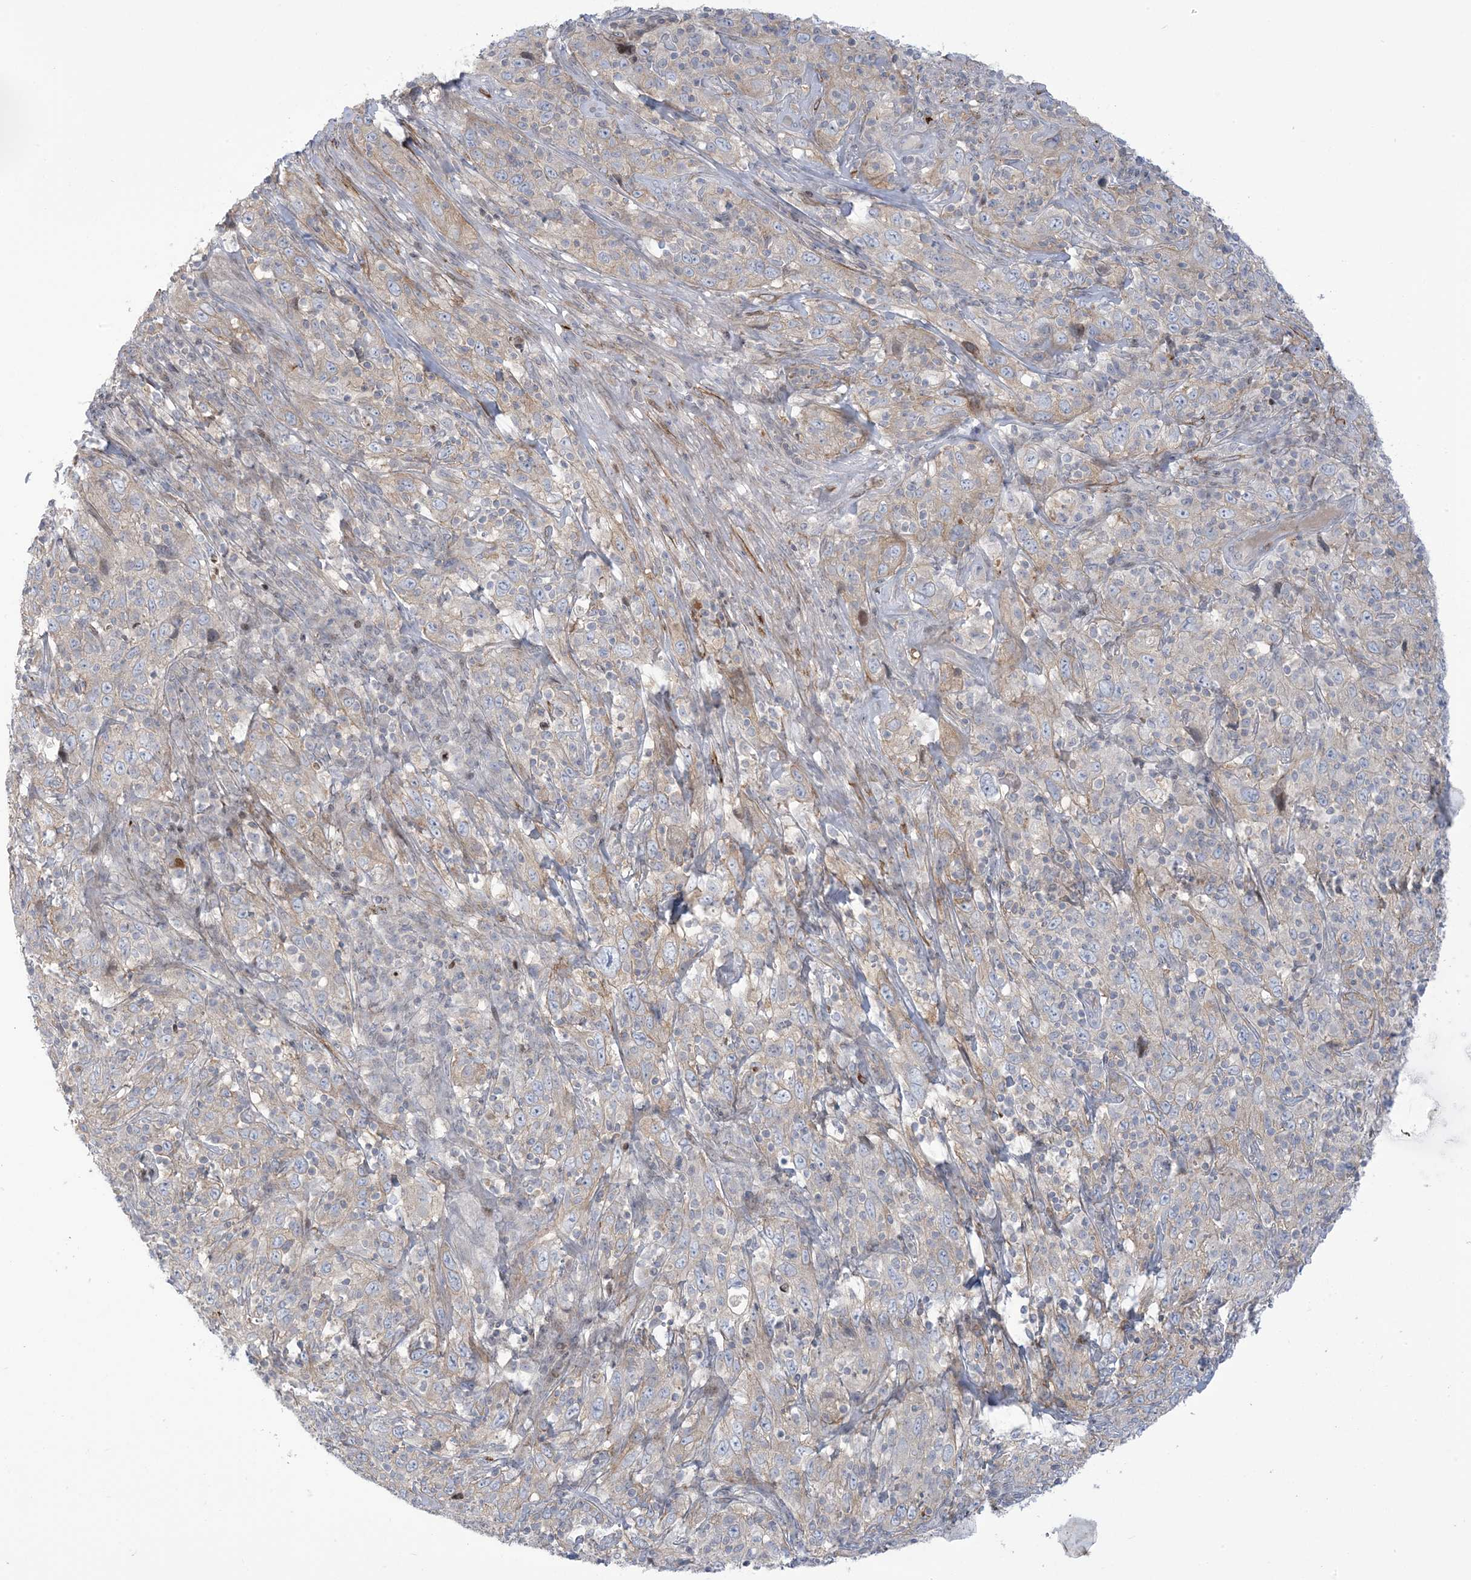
{"staining": {"intensity": "negative", "quantity": "none", "location": "none"}, "tissue": "cervical cancer", "cell_type": "Tumor cells", "image_type": "cancer", "snomed": [{"axis": "morphology", "description": "Squamous cell carcinoma, NOS"}, {"axis": "topography", "description": "Cervix"}], "caption": "A micrograph of cervical cancer stained for a protein exhibits no brown staining in tumor cells.", "gene": "AFTPH", "patient": {"sex": "female", "age": 46}}